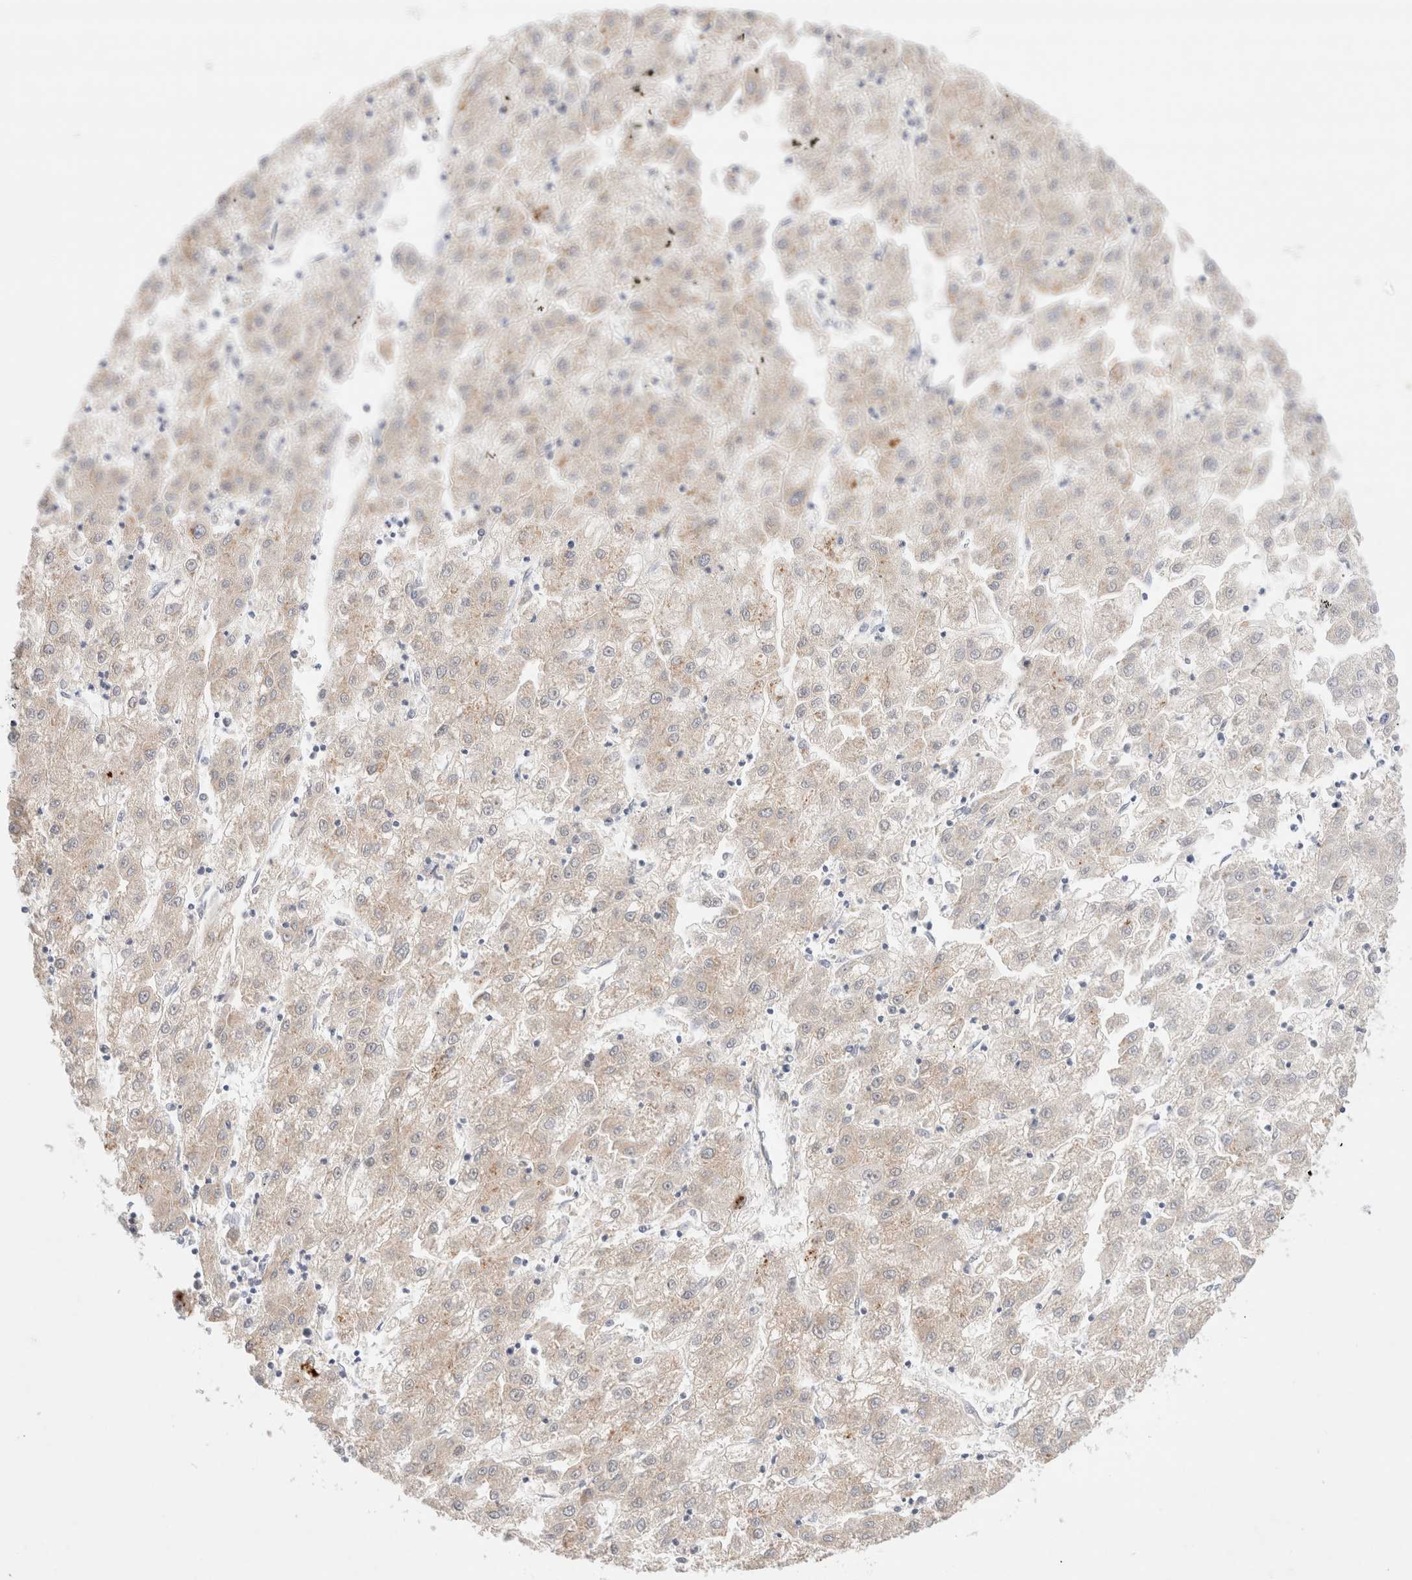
{"staining": {"intensity": "weak", "quantity": ">75%", "location": "cytoplasmic/membranous"}, "tissue": "liver cancer", "cell_type": "Tumor cells", "image_type": "cancer", "snomed": [{"axis": "morphology", "description": "Carcinoma, Hepatocellular, NOS"}, {"axis": "topography", "description": "Liver"}], "caption": "Weak cytoplasmic/membranous positivity is identified in about >75% of tumor cells in liver hepatocellular carcinoma.", "gene": "RRP15", "patient": {"sex": "male", "age": 72}}